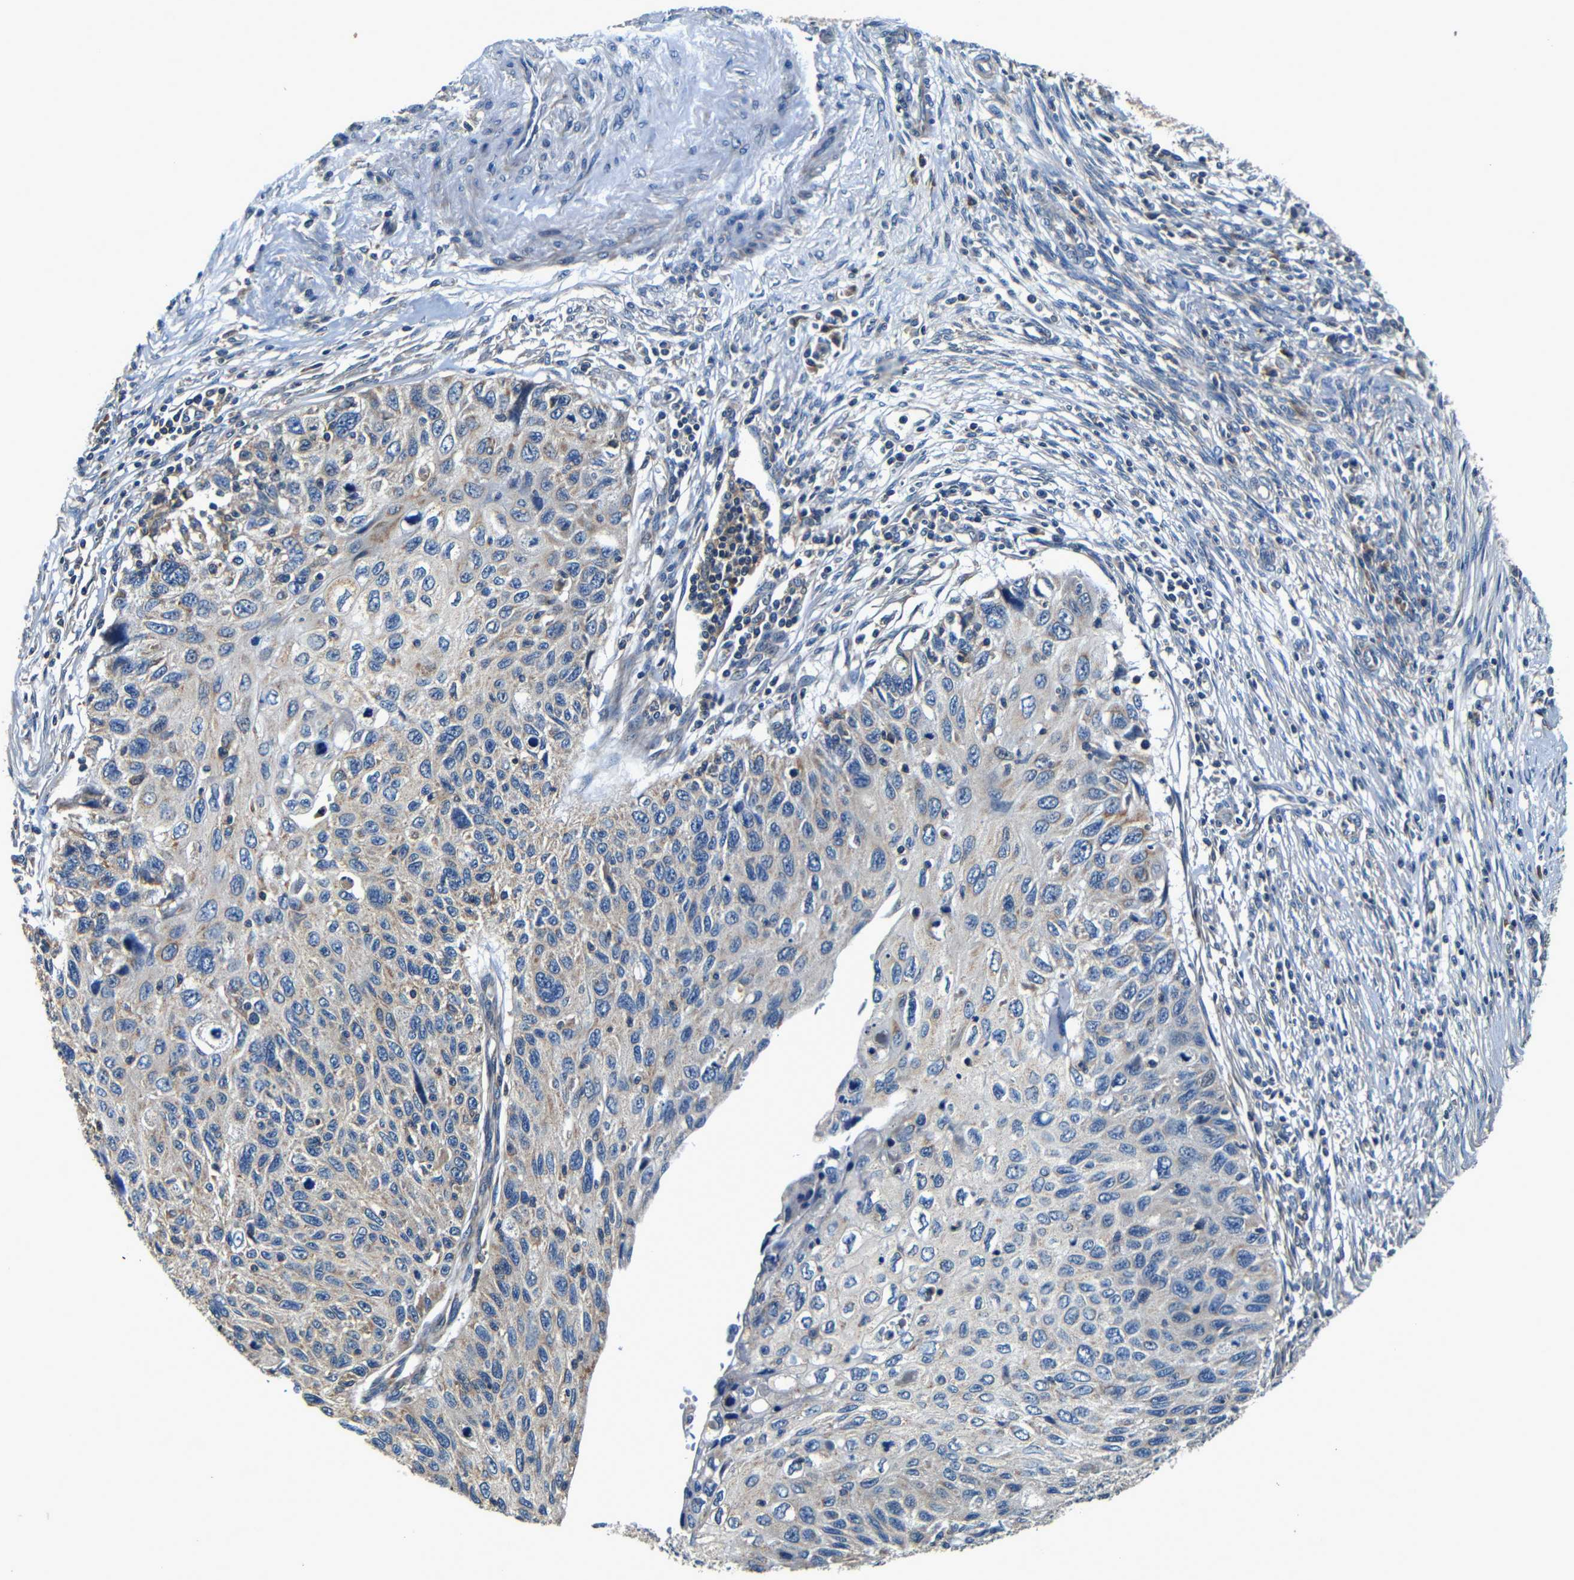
{"staining": {"intensity": "negative", "quantity": "none", "location": "none"}, "tissue": "cervical cancer", "cell_type": "Tumor cells", "image_type": "cancer", "snomed": [{"axis": "morphology", "description": "Squamous cell carcinoma, NOS"}, {"axis": "topography", "description": "Cervix"}], "caption": "High magnification brightfield microscopy of cervical cancer stained with DAB (brown) and counterstained with hematoxylin (blue): tumor cells show no significant staining.", "gene": "MTX1", "patient": {"sex": "female", "age": 70}}